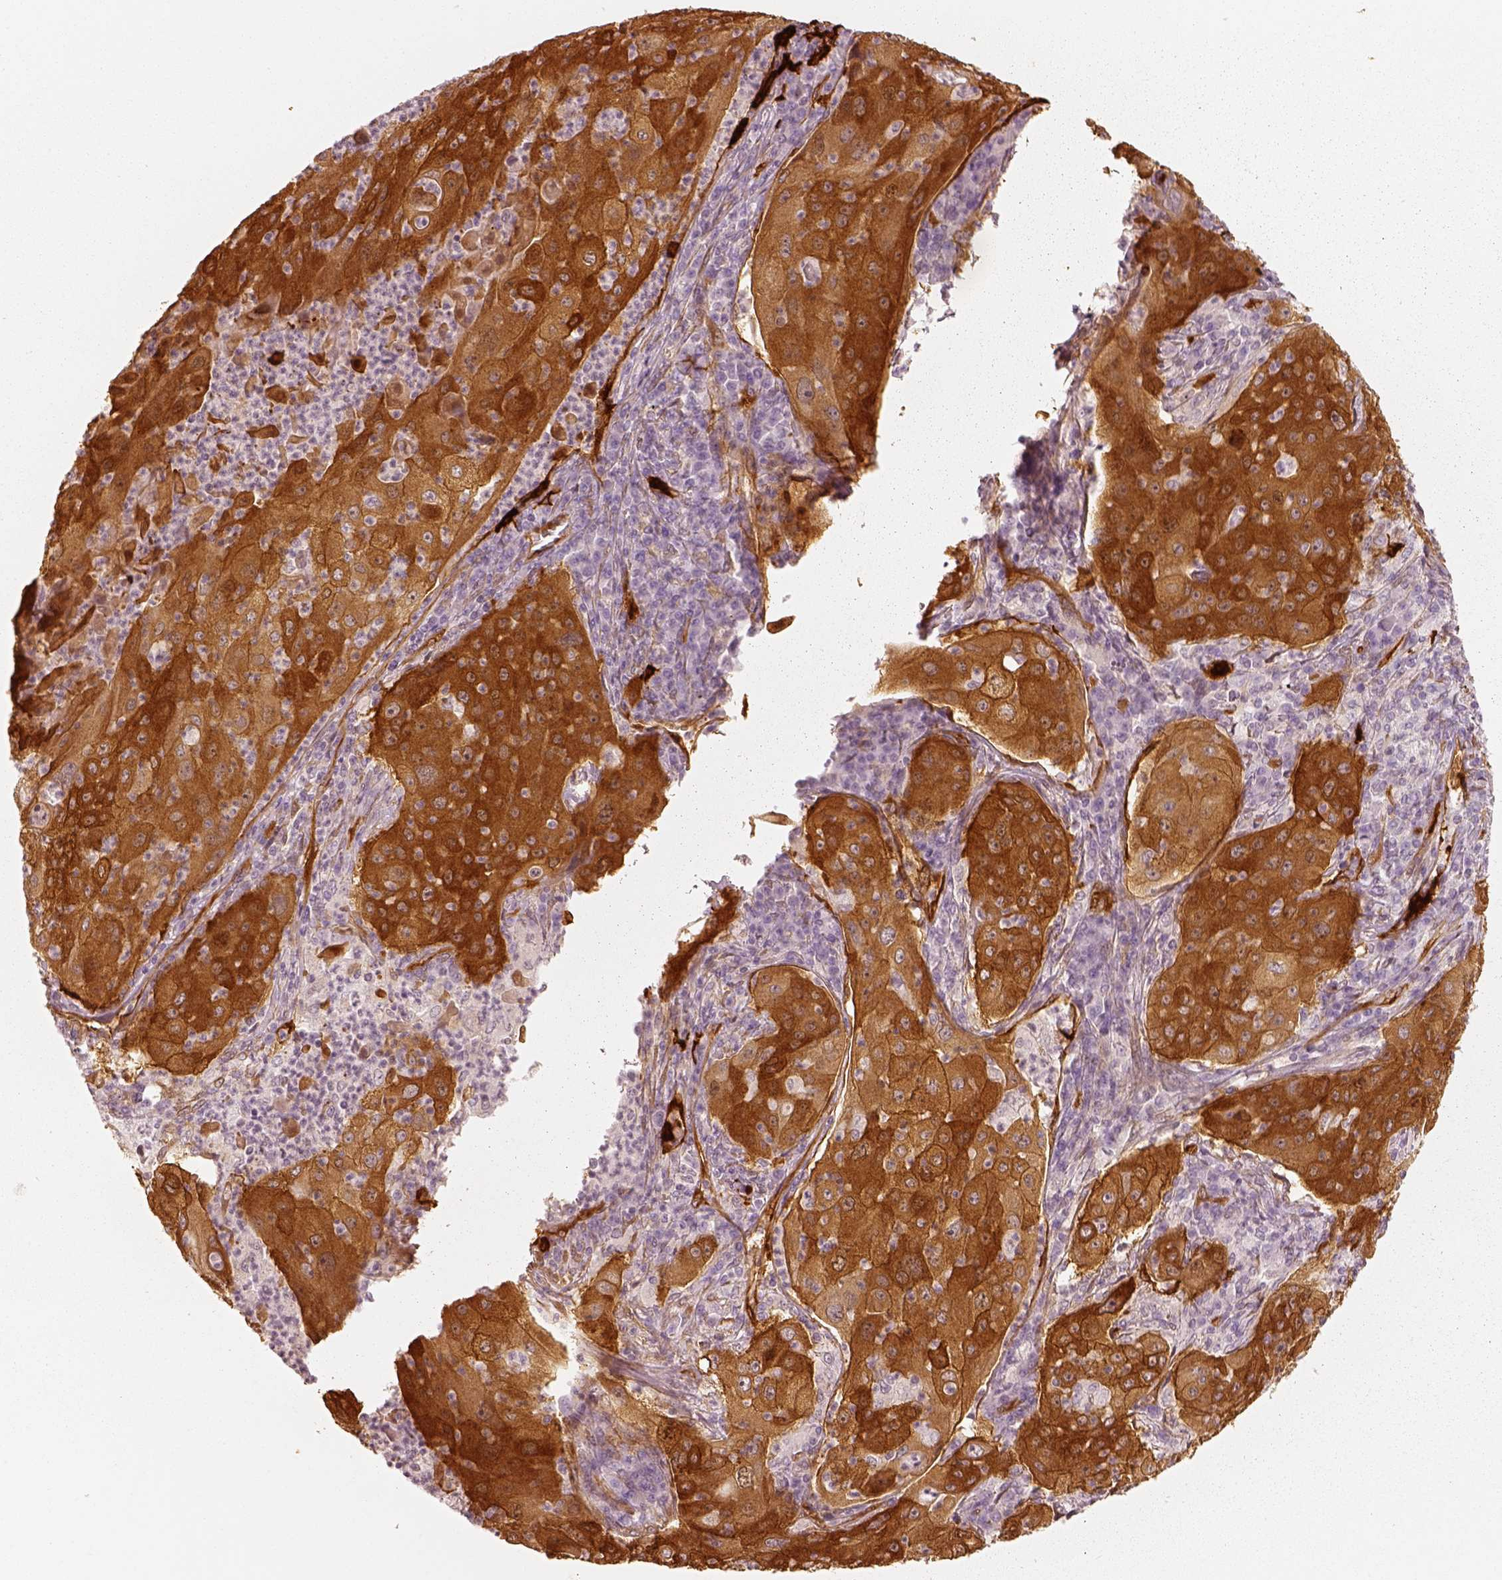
{"staining": {"intensity": "strong", "quantity": ">75%", "location": "cytoplasmic/membranous"}, "tissue": "lung cancer", "cell_type": "Tumor cells", "image_type": "cancer", "snomed": [{"axis": "morphology", "description": "Squamous cell carcinoma, NOS"}, {"axis": "topography", "description": "Lung"}], "caption": "Immunohistochemical staining of human lung squamous cell carcinoma reveals high levels of strong cytoplasmic/membranous protein staining in about >75% of tumor cells.", "gene": "FSCN1", "patient": {"sex": "female", "age": 59}}